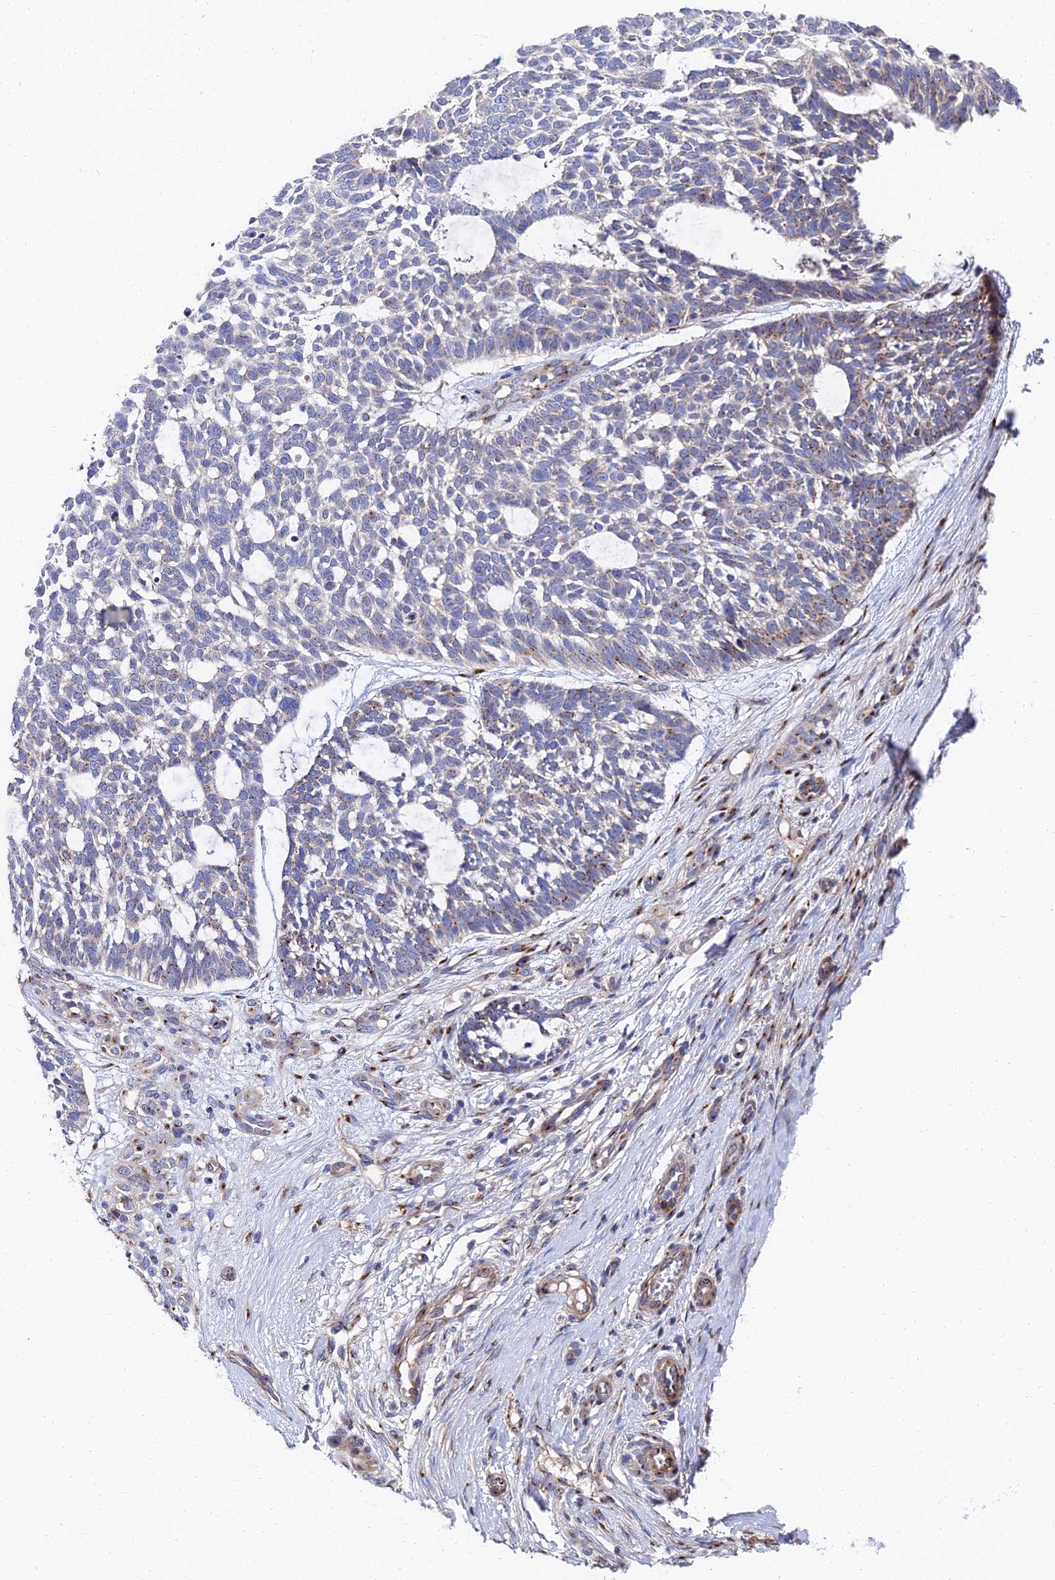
{"staining": {"intensity": "weak", "quantity": "25%-75%", "location": "cytoplasmic/membranous"}, "tissue": "skin cancer", "cell_type": "Tumor cells", "image_type": "cancer", "snomed": [{"axis": "morphology", "description": "Basal cell carcinoma"}, {"axis": "topography", "description": "Skin"}], "caption": "This image demonstrates IHC staining of basal cell carcinoma (skin), with low weak cytoplasmic/membranous staining in approximately 25%-75% of tumor cells.", "gene": "BORCS8", "patient": {"sex": "male", "age": 88}}